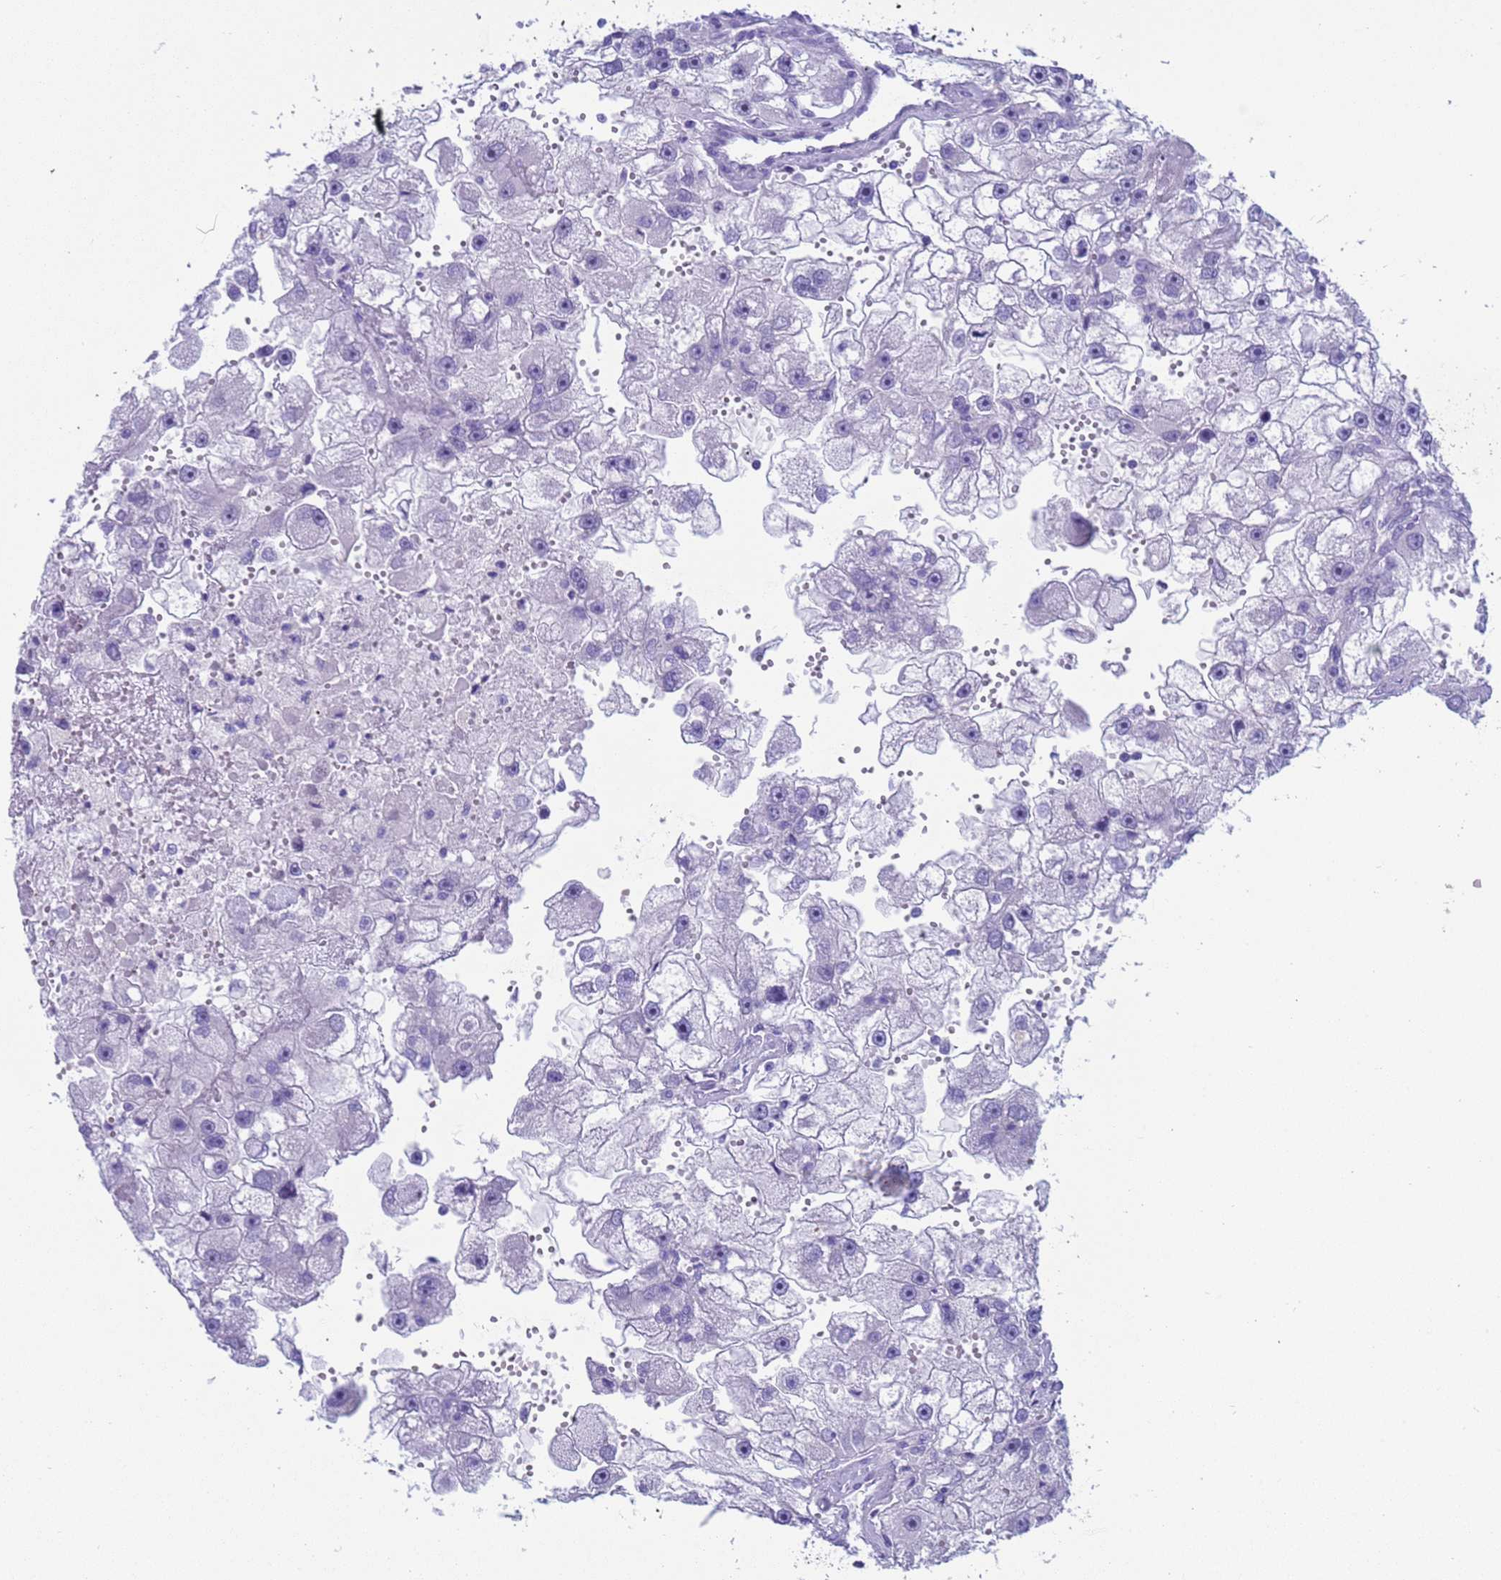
{"staining": {"intensity": "negative", "quantity": "none", "location": "none"}, "tissue": "renal cancer", "cell_type": "Tumor cells", "image_type": "cancer", "snomed": [{"axis": "morphology", "description": "Adenocarcinoma, NOS"}, {"axis": "topography", "description": "Kidney"}], "caption": "Immunohistochemical staining of renal cancer (adenocarcinoma) reveals no significant positivity in tumor cells. Brightfield microscopy of immunohistochemistry stained with DAB (brown) and hematoxylin (blue), captured at high magnification.", "gene": "CKM", "patient": {"sex": "male", "age": 63}}